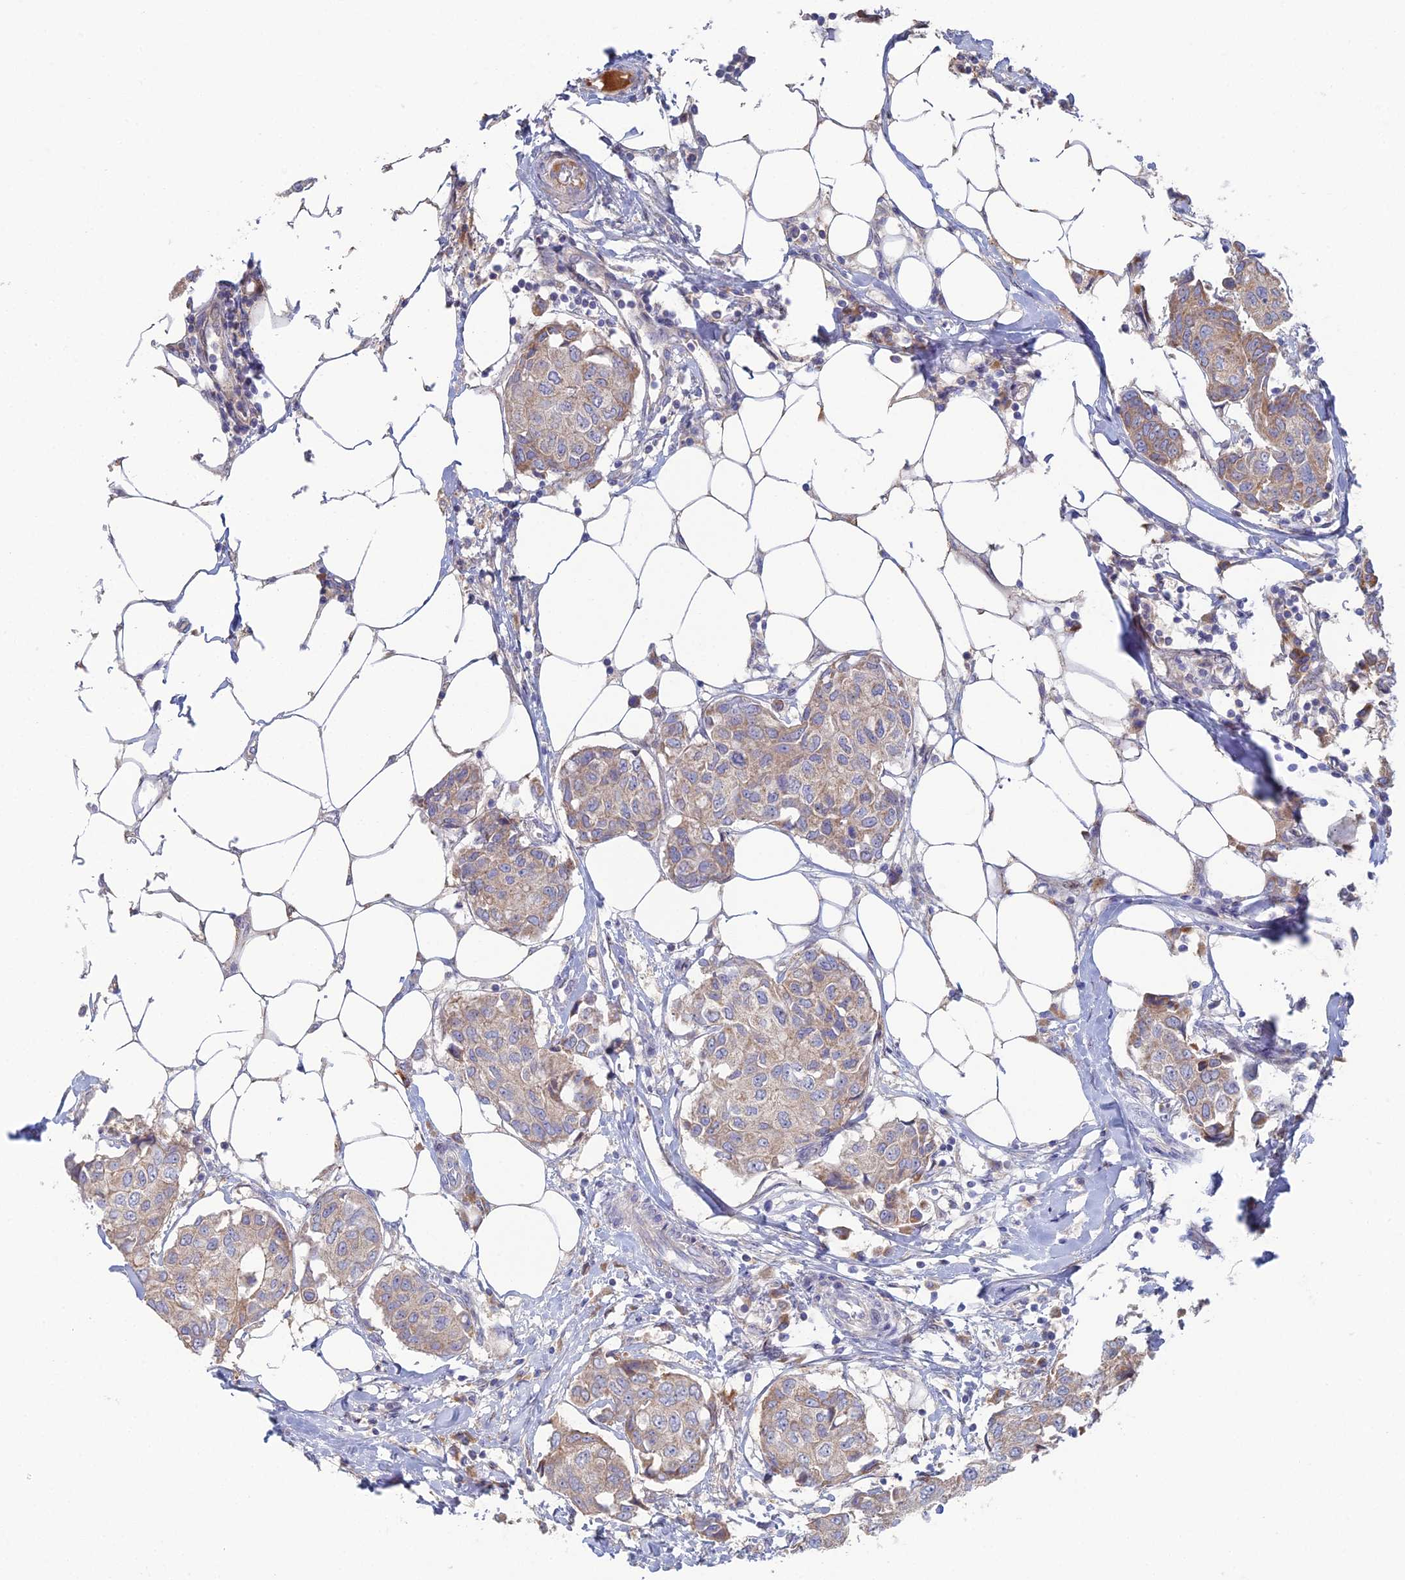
{"staining": {"intensity": "weak", "quantity": "<25%", "location": "cytoplasmic/membranous"}, "tissue": "breast cancer", "cell_type": "Tumor cells", "image_type": "cancer", "snomed": [{"axis": "morphology", "description": "Duct carcinoma"}, {"axis": "topography", "description": "Breast"}], "caption": "A micrograph of human breast cancer is negative for staining in tumor cells.", "gene": "ARL16", "patient": {"sex": "female", "age": 80}}